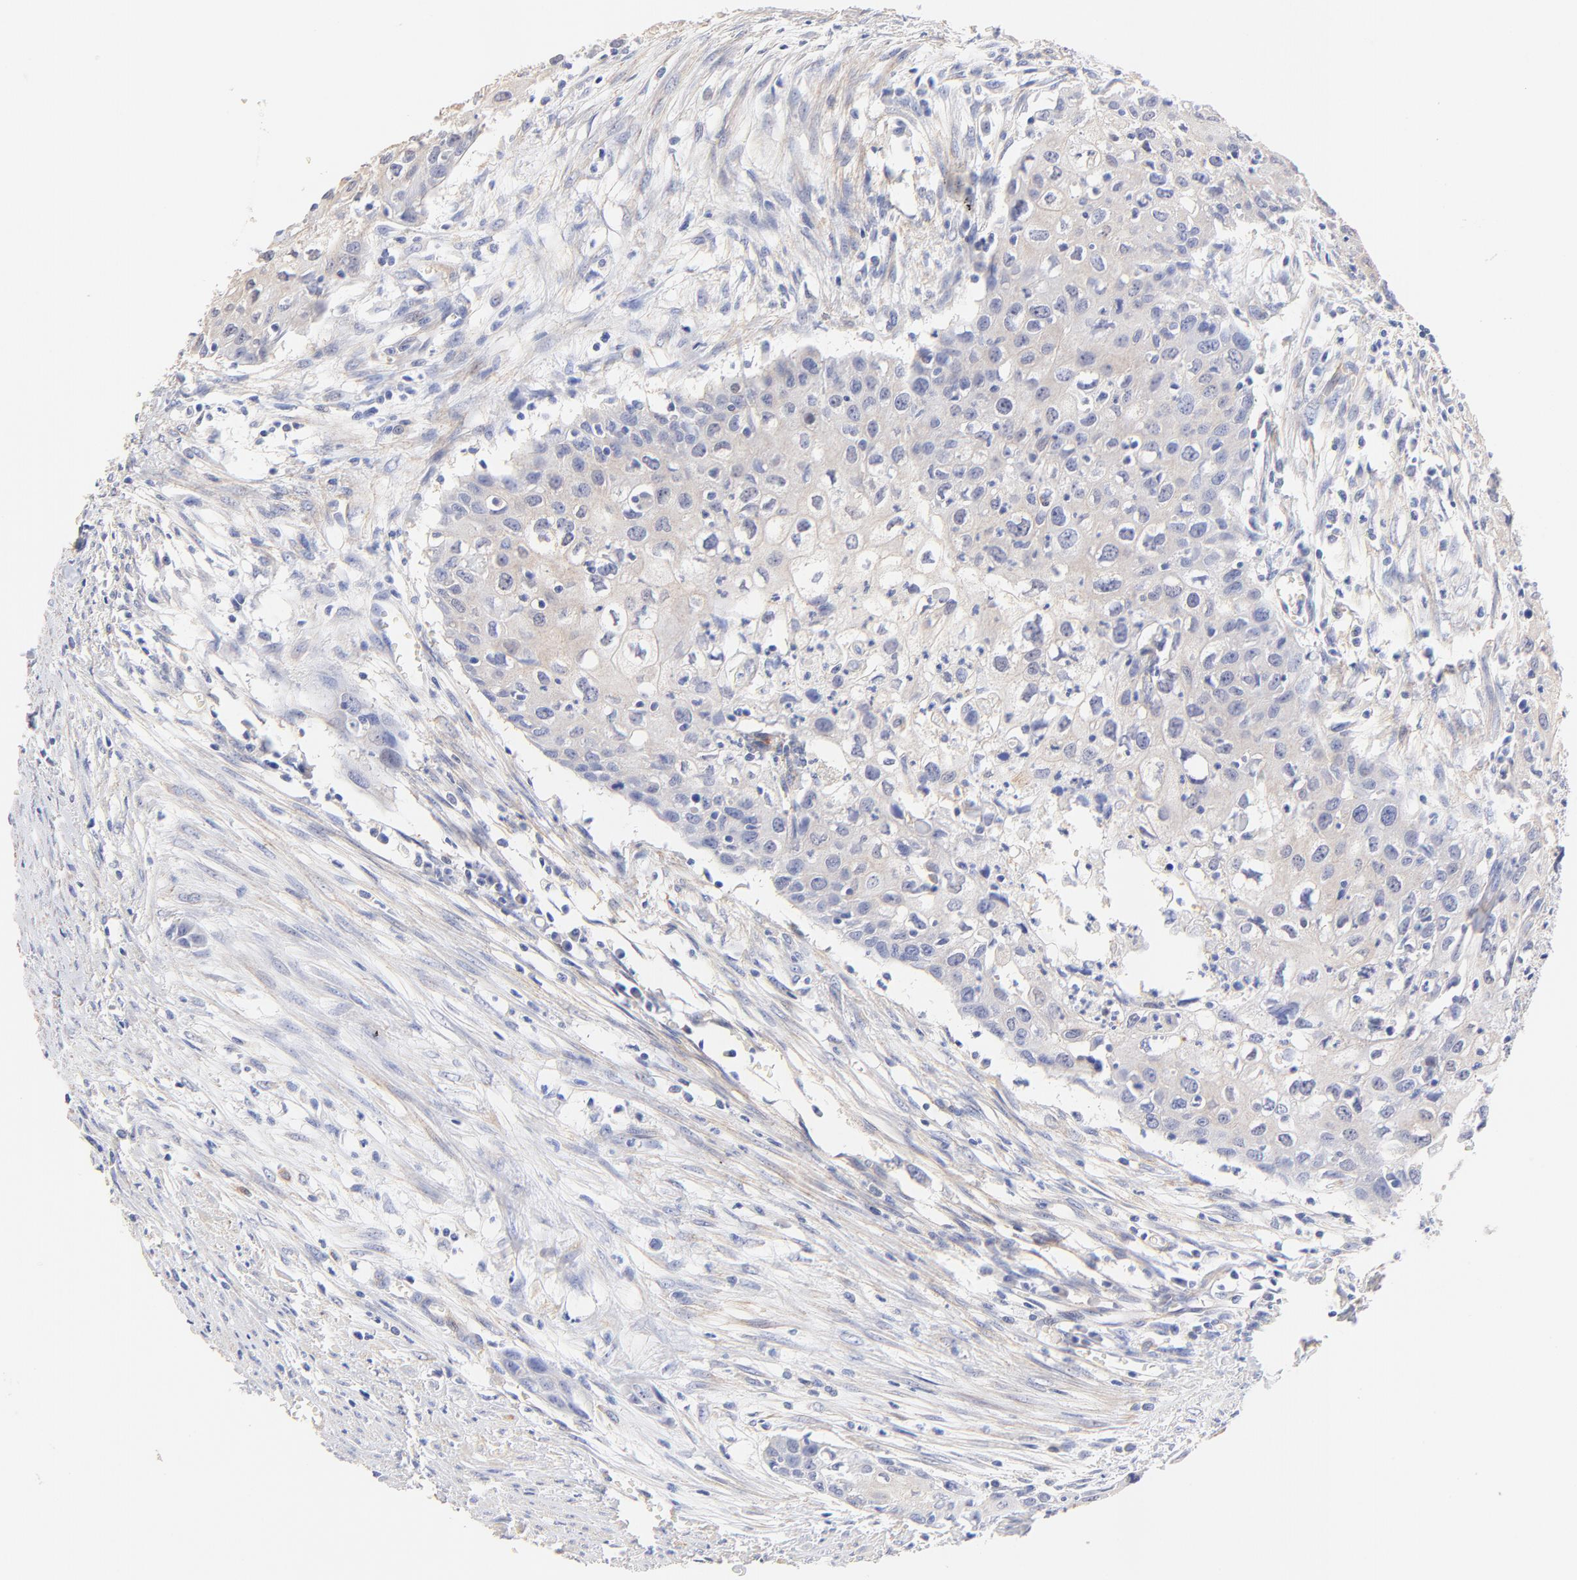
{"staining": {"intensity": "negative", "quantity": "none", "location": "none"}, "tissue": "urothelial cancer", "cell_type": "Tumor cells", "image_type": "cancer", "snomed": [{"axis": "morphology", "description": "Urothelial carcinoma, High grade"}, {"axis": "topography", "description": "Urinary bladder"}], "caption": "An immunohistochemistry photomicrograph of high-grade urothelial carcinoma is shown. There is no staining in tumor cells of high-grade urothelial carcinoma.", "gene": "ACTRT1", "patient": {"sex": "male", "age": 54}}